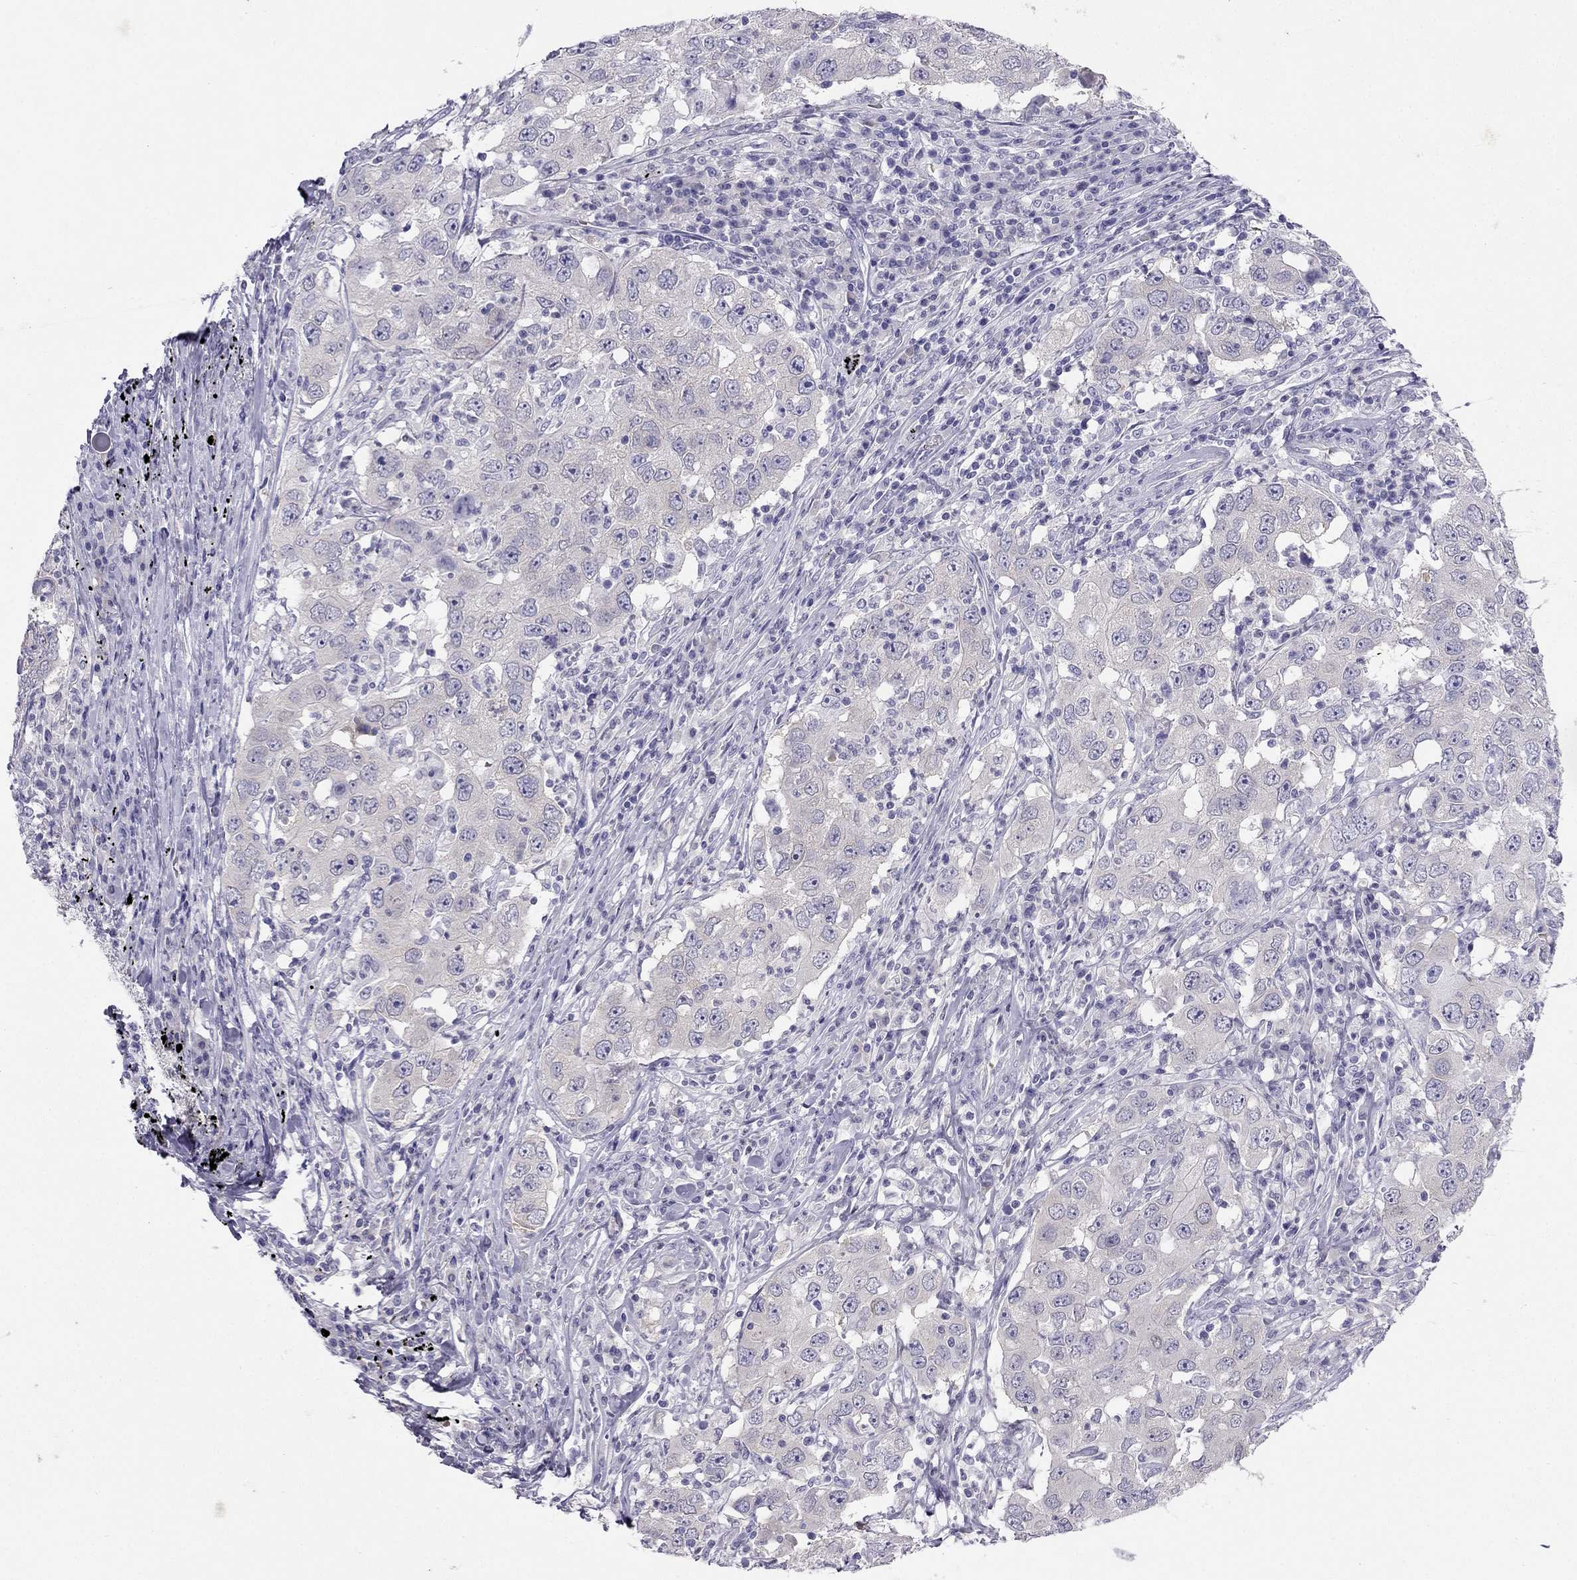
{"staining": {"intensity": "negative", "quantity": "none", "location": "none"}, "tissue": "lung cancer", "cell_type": "Tumor cells", "image_type": "cancer", "snomed": [{"axis": "morphology", "description": "Adenocarcinoma, NOS"}, {"axis": "topography", "description": "Lung"}], "caption": "A histopathology image of human lung adenocarcinoma is negative for staining in tumor cells.", "gene": "RSPH14", "patient": {"sex": "male", "age": 73}}